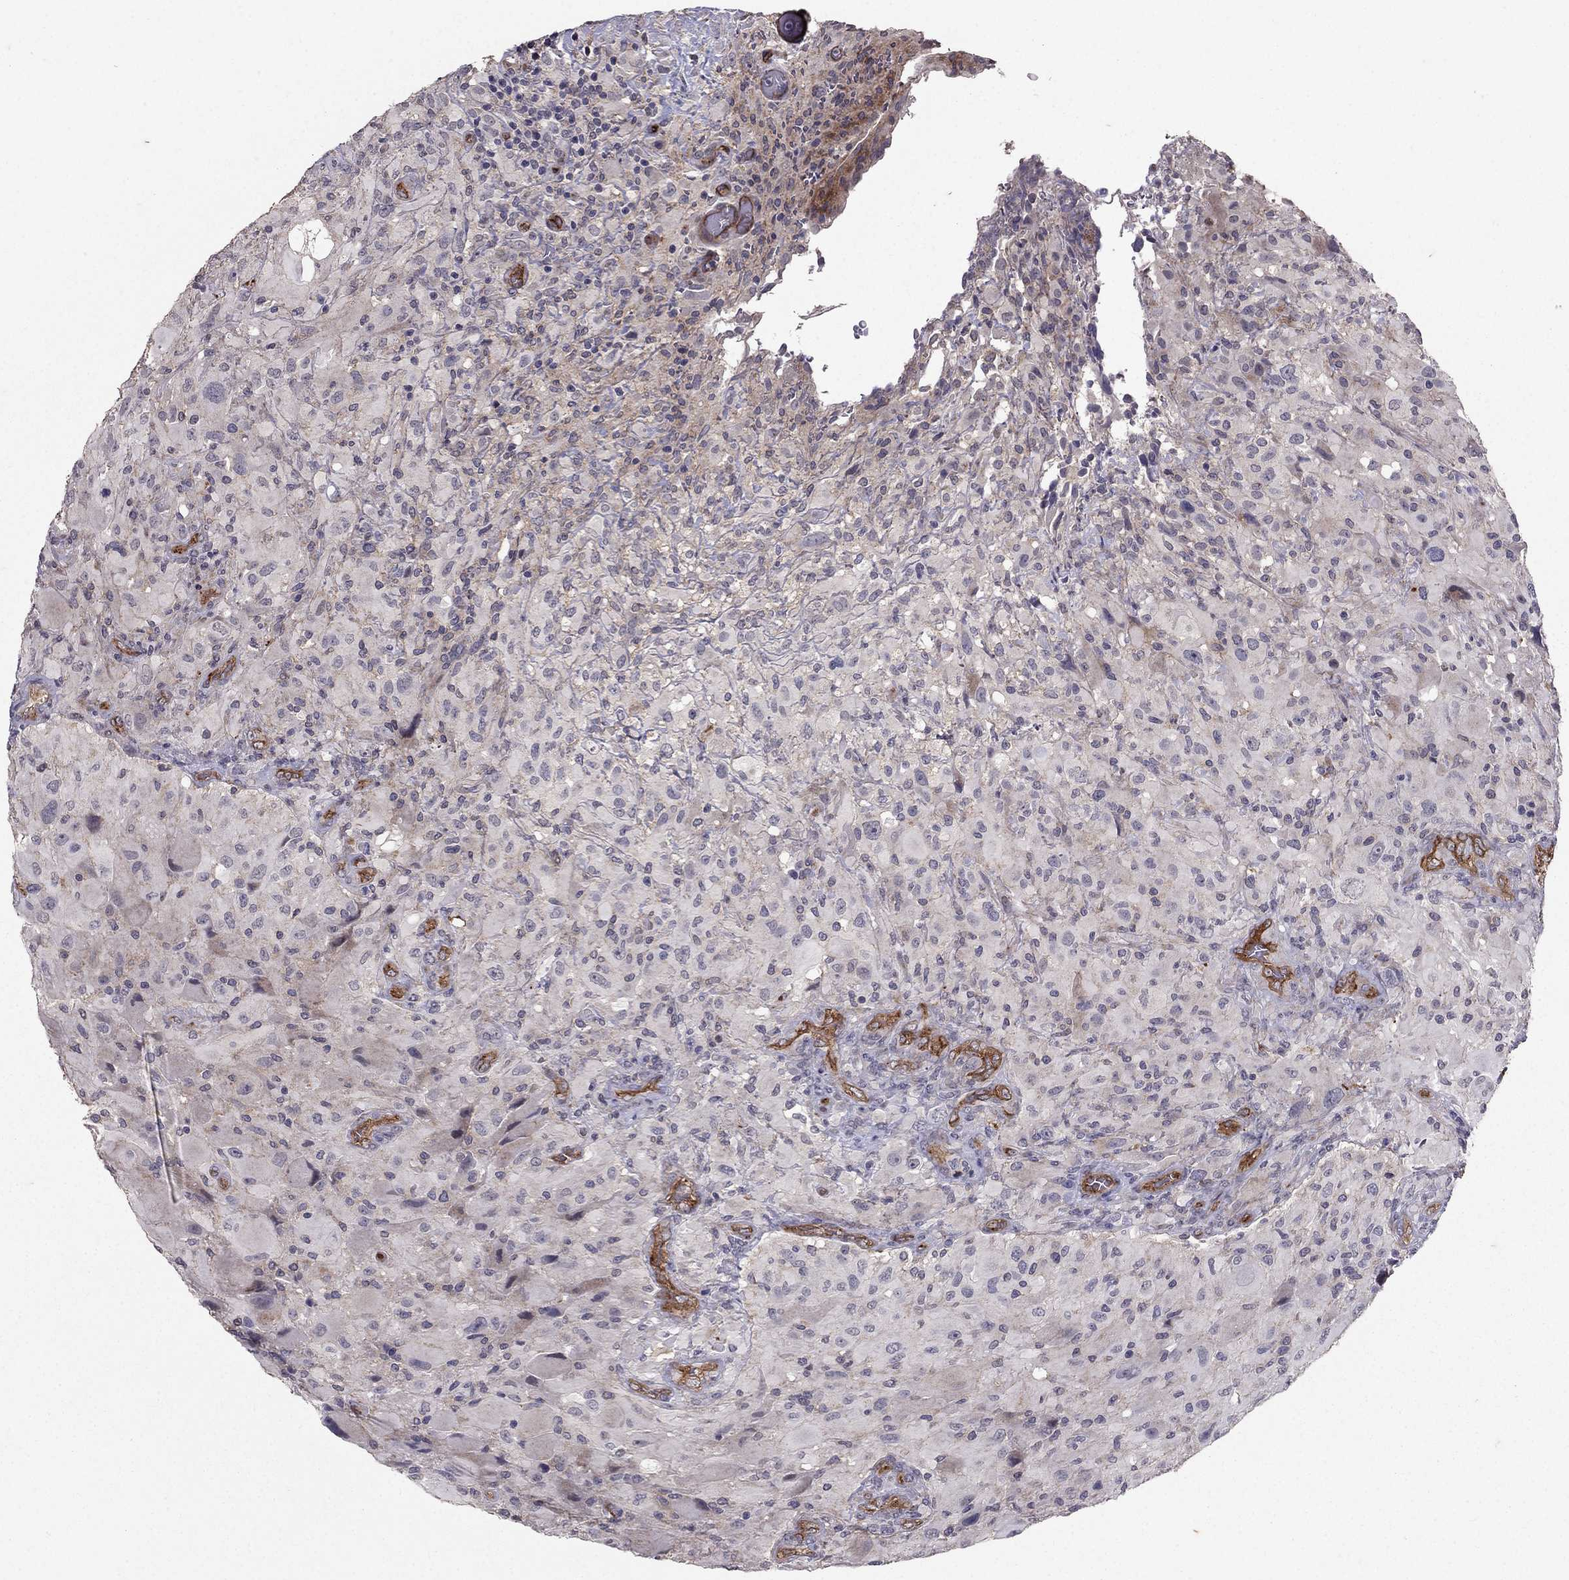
{"staining": {"intensity": "negative", "quantity": "none", "location": "none"}, "tissue": "glioma", "cell_type": "Tumor cells", "image_type": "cancer", "snomed": [{"axis": "morphology", "description": "Glioma, malignant, High grade"}, {"axis": "topography", "description": "Cerebral cortex"}], "caption": "Malignant glioma (high-grade) stained for a protein using IHC shows no expression tumor cells.", "gene": "RASIP1", "patient": {"sex": "male", "age": 35}}